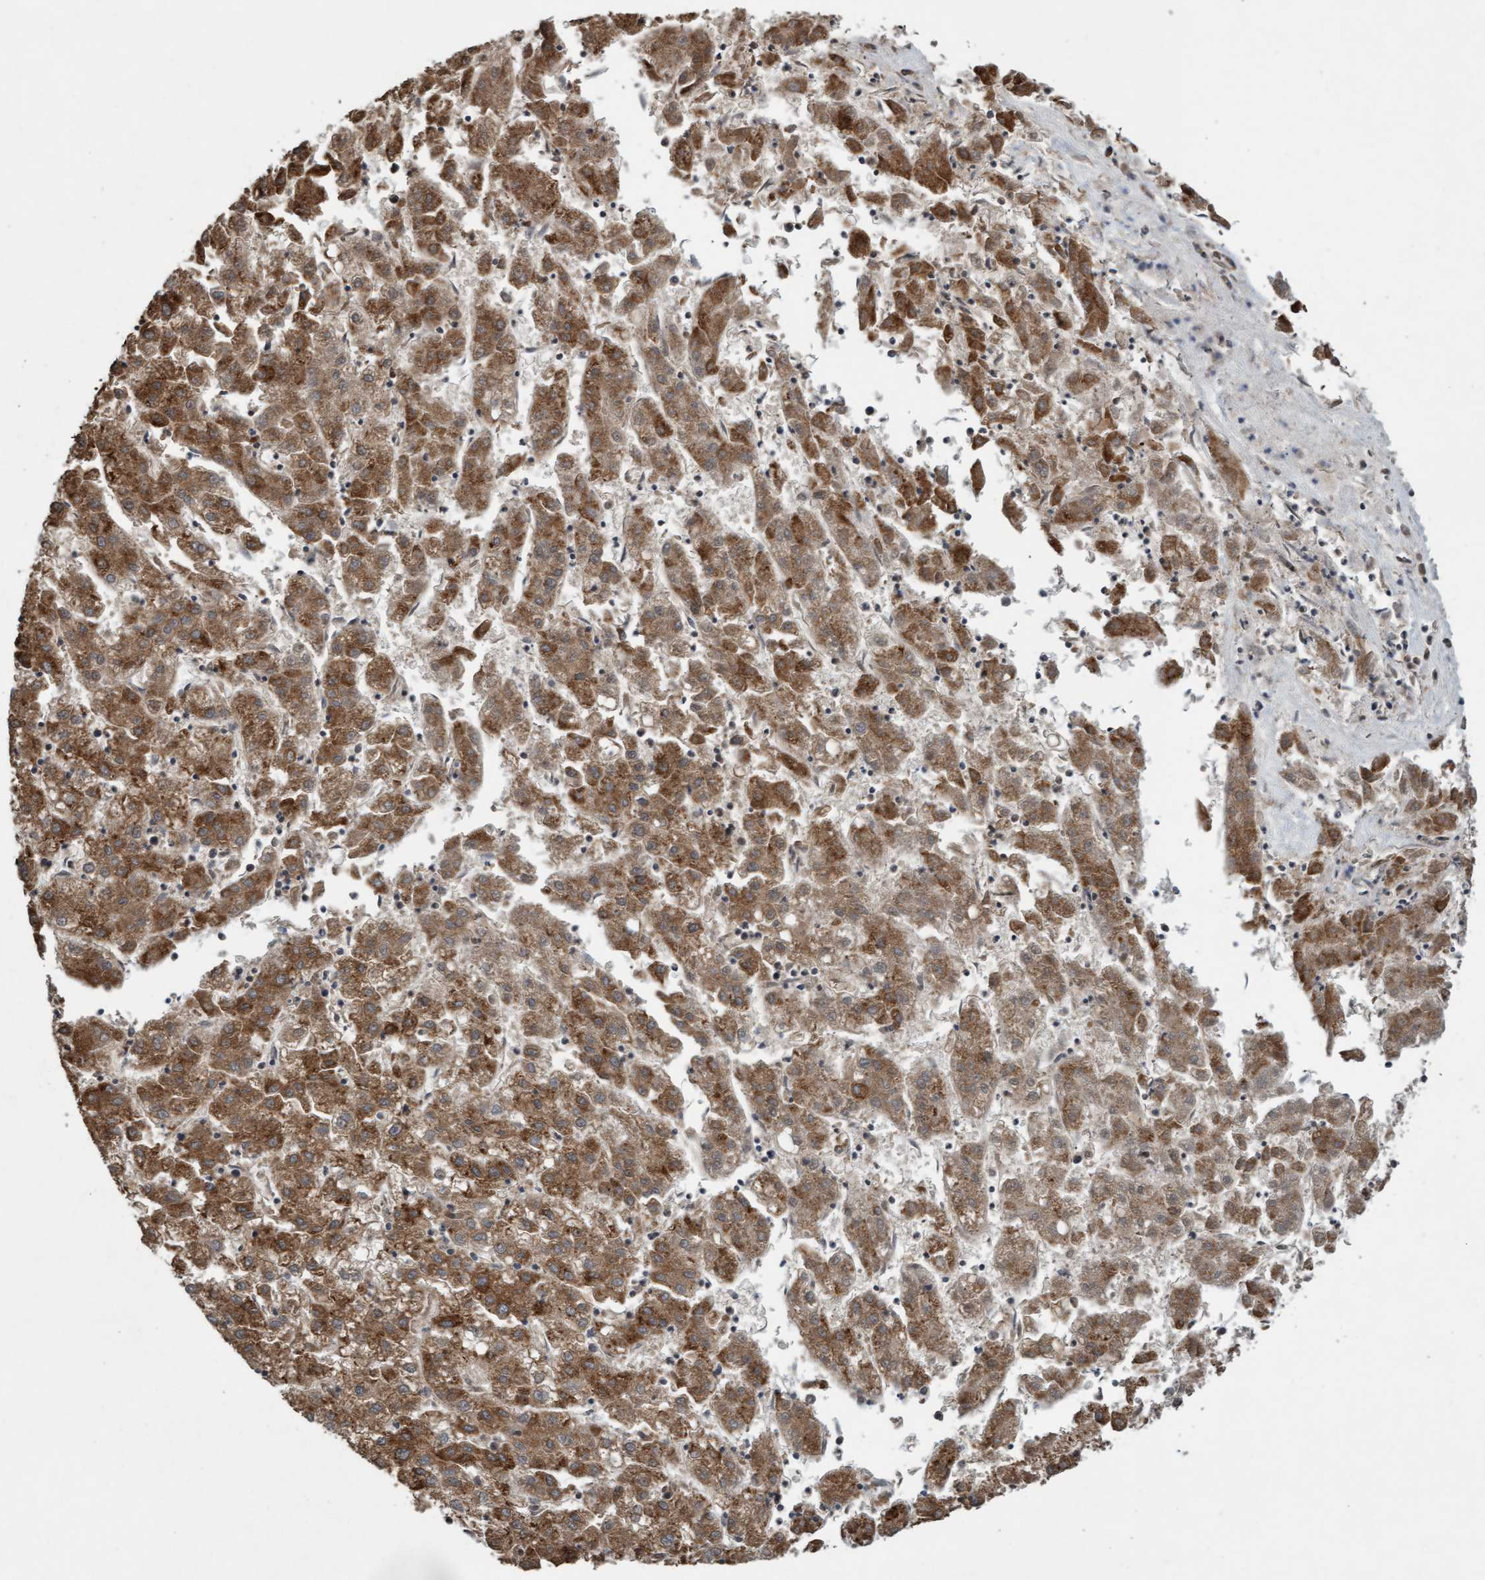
{"staining": {"intensity": "strong", "quantity": ">75%", "location": "cytoplasmic/membranous"}, "tissue": "liver cancer", "cell_type": "Tumor cells", "image_type": "cancer", "snomed": [{"axis": "morphology", "description": "Carcinoma, Hepatocellular, NOS"}, {"axis": "topography", "description": "Liver"}], "caption": "Strong cytoplasmic/membranous protein positivity is identified in about >75% of tumor cells in liver cancer (hepatocellular carcinoma).", "gene": "CDC42EP4", "patient": {"sex": "male", "age": 72}}